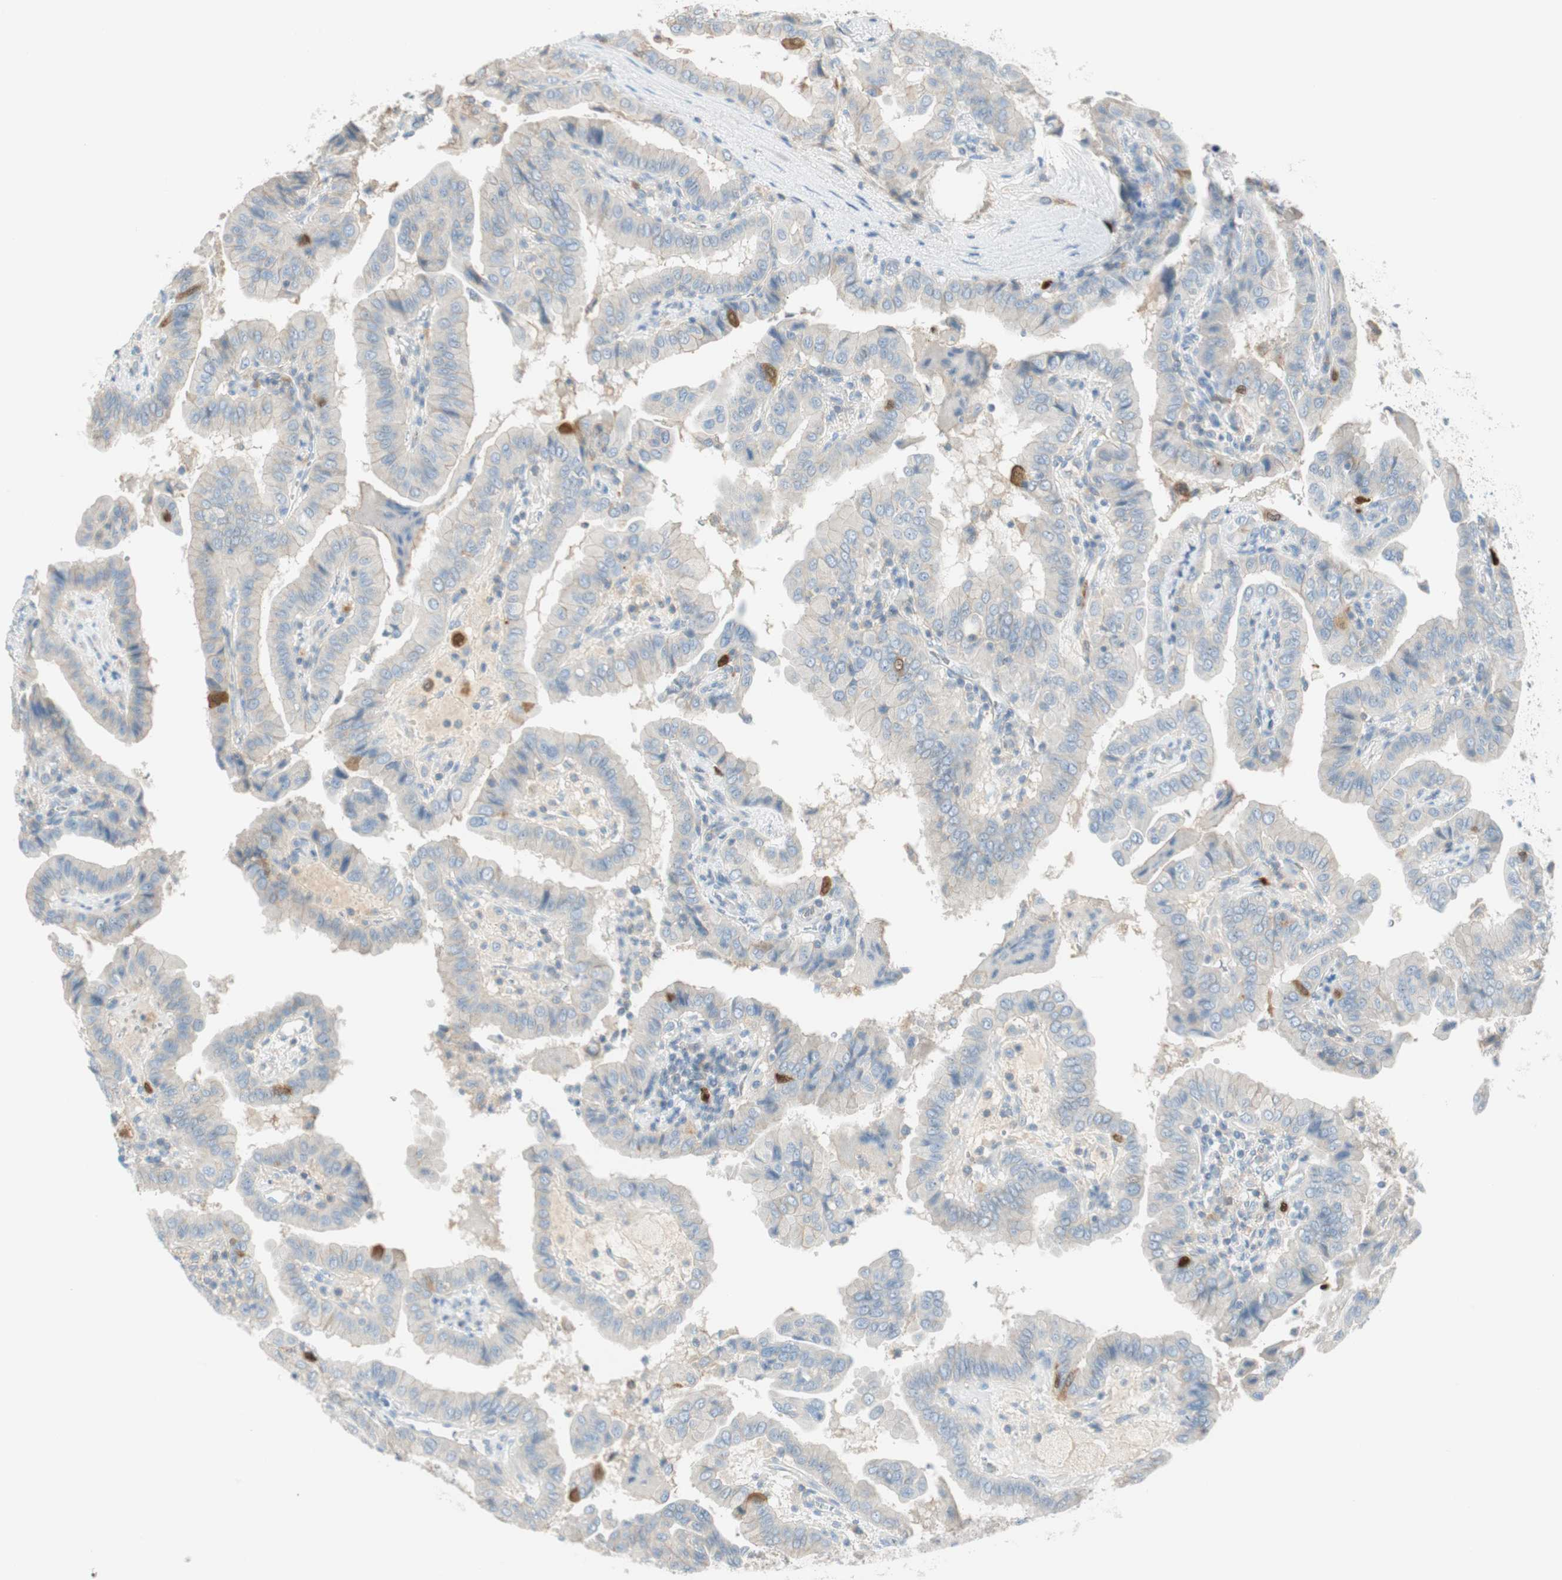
{"staining": {"intensity": "strong", "quantity": "<25%", "location": "cytoplasmic/membranous,nuclear"}, "tissue": "thyroid cancer", "cell_type": "Tumor cells", "image_type": "cancer", "snomed": [{"axis": "morphology", "description": "Papillary adenocarcinoma, NOS"}, {"axis": "topography", "description": "Thyroid gland"}], "caption": "Thyroid papillary adenocarcinoma stained with a protein marker shows strong staining in tumor cells.", "gene": "PTTG1", "patient": {"sex": "male", "age": 33}}